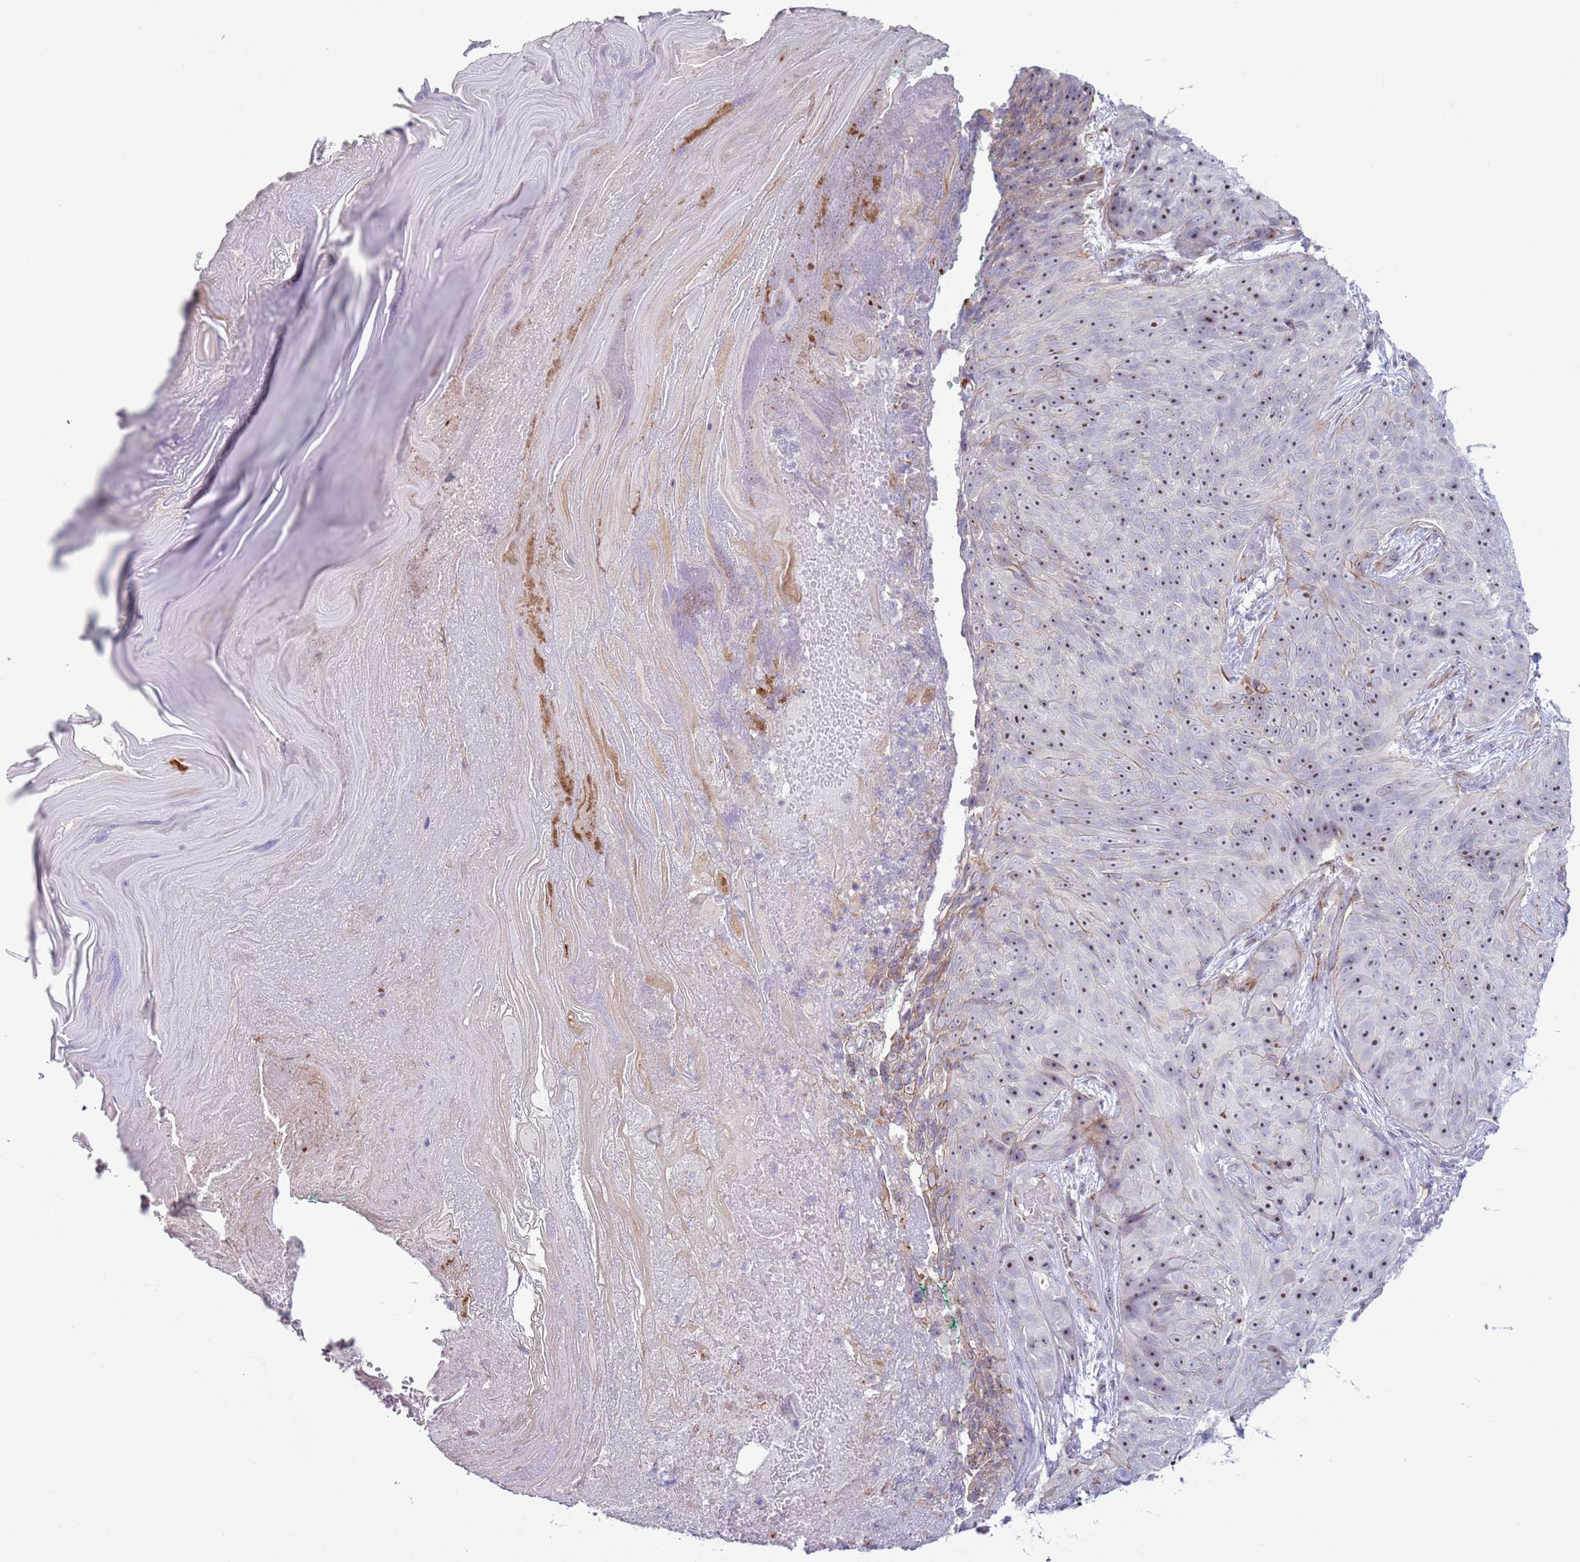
{"staining": {"intensity": "moderate", "quantity": "25%-75%", "location": "nuclear"}, "tissue": "skin cancer", "cell_type": "Tumor cells", "image_type": "cancer", "snomed": [{"axis": "morphology", "description": "Squamous cell carcinoma, NOS"}, {"axis": "topography", "description": "Skin"}], "caption": "Moderate nuclear protein positivity is appreciated in approximately 25%-75% of tumor cells in skin cancer (squamous cell carcinoma).", "gene": "HEATR1", "patient": {"sex": "female", "age": 87}}